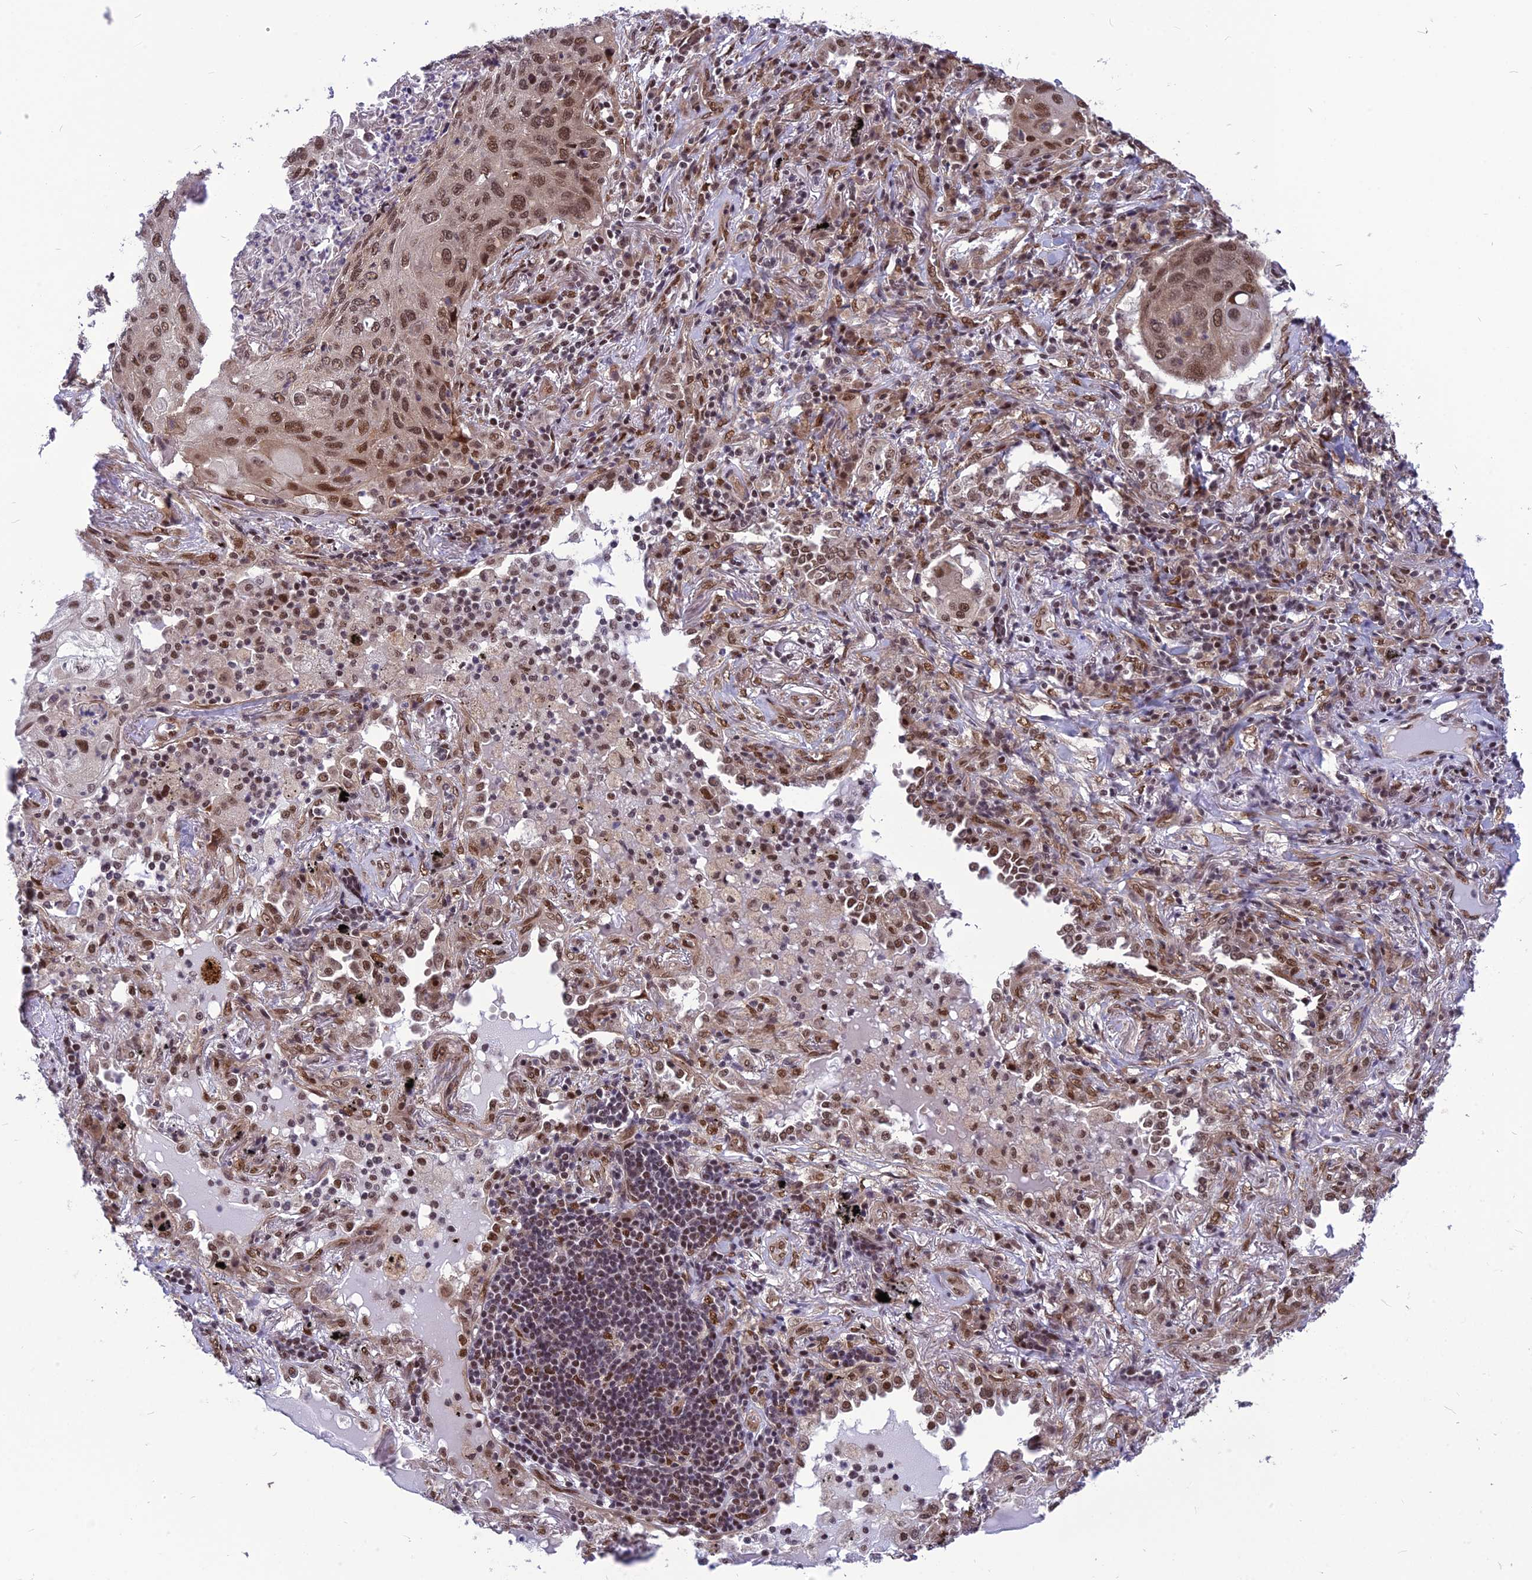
{"staining": {"intensity": "moderate", "quantity": ">75%", "location": "nuclear"}, "tissue": "lung cancer", "cell_type": "Tumor cells", "image_type": "cancer", "snomed": [{"axis": "morphology", "description": "Squamous cell carcinoma, NOS"}, {"axis": "topography", "description": "Lung"}], "caption": "Lung cancer was stained to show a protein in brown. There is medium levels of moderate nuclear expression in about >75% of tumor cells. (IHC, brightfield microscopy, high magnification).", "gene": "RTRAF", "patient": {"sex": "female", "age": 63}}